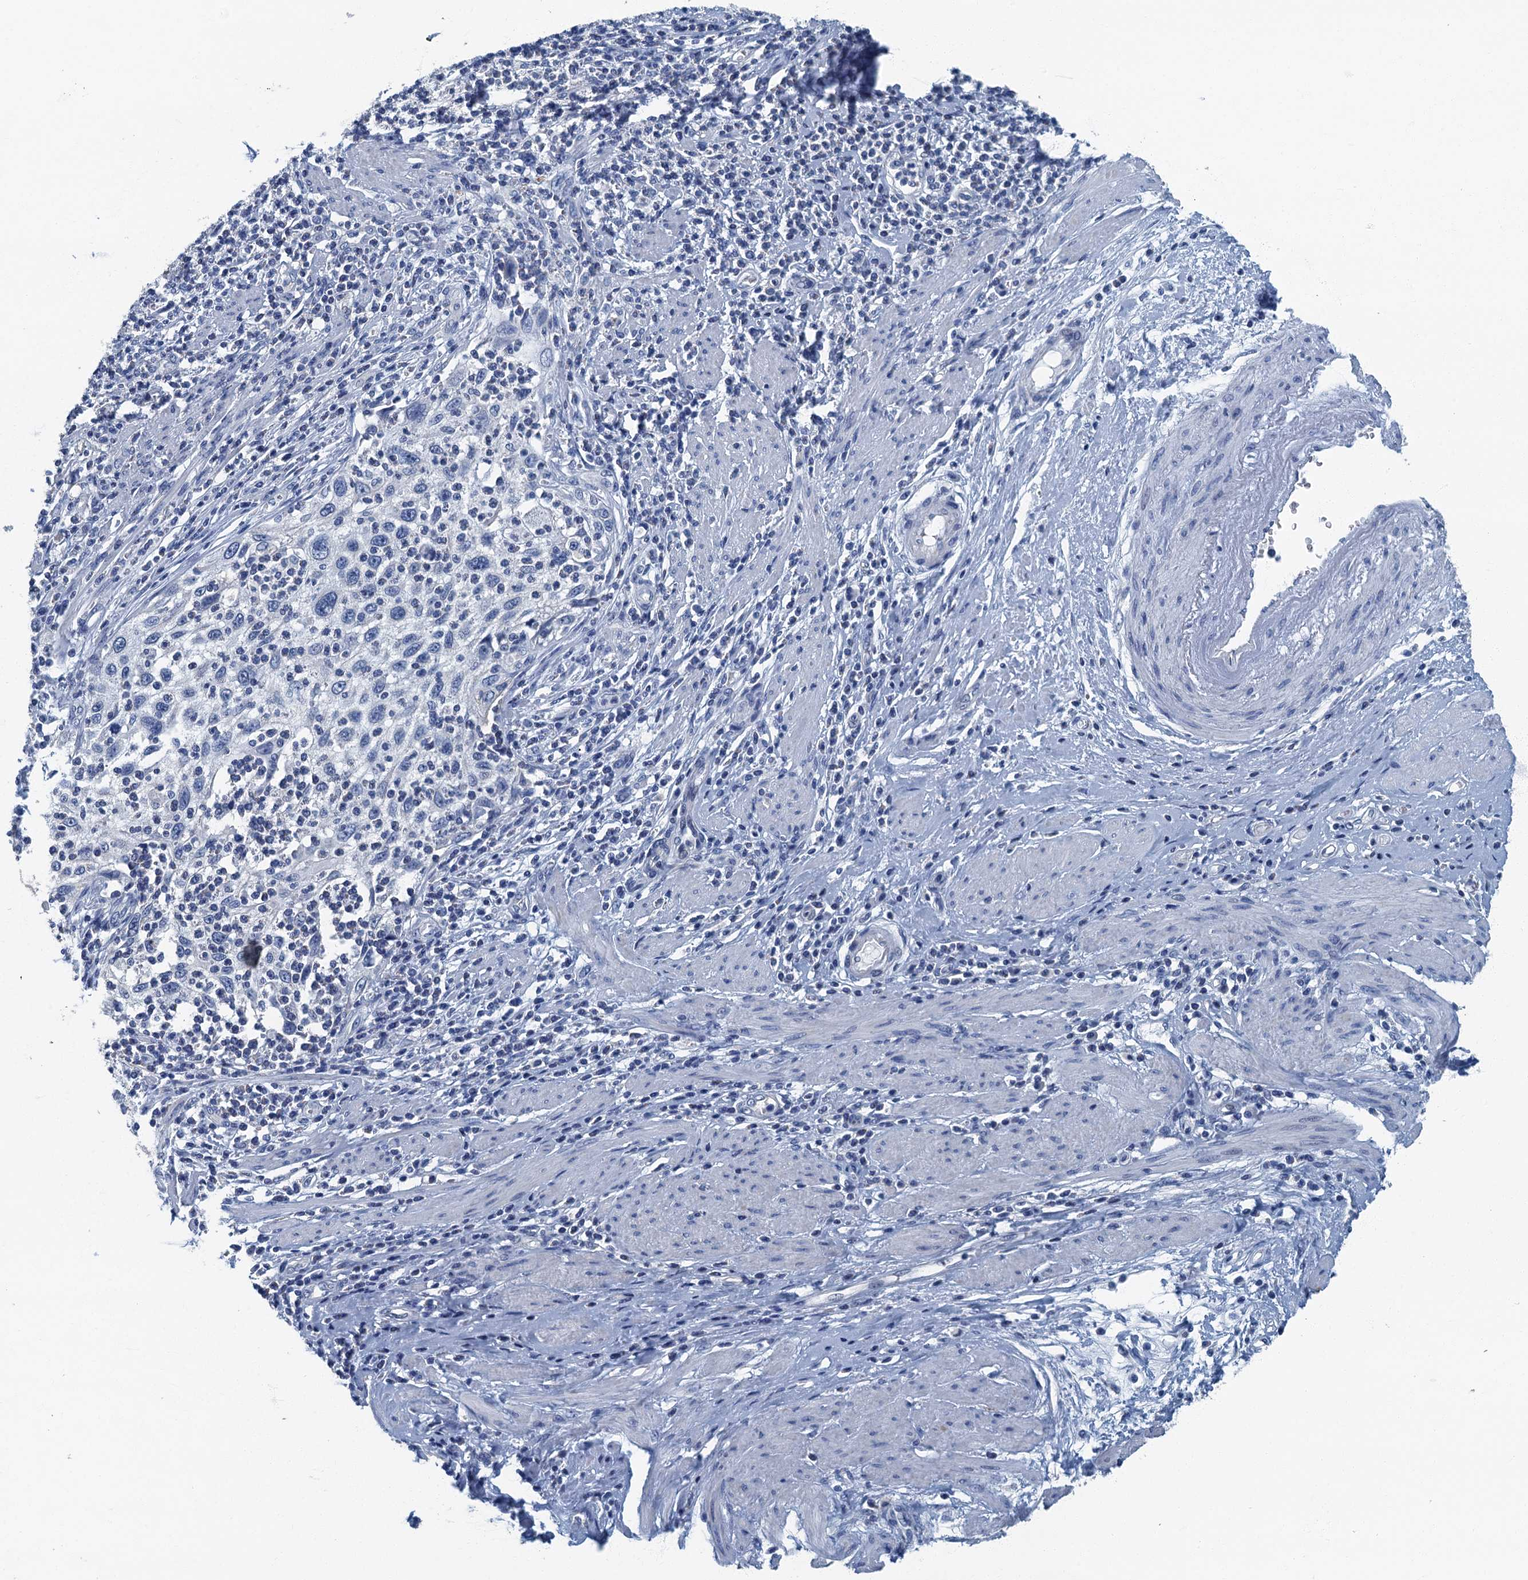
{"staining": {"intensity": "negative", "quantity": "none", "location": "none"}, "tissue": "cervical cancer", "cell_type": "Tumor cells", "image_type": "cancer", "snomed": [{"axis": "morphology", "description": "Squamous cell carcinoma, NOS"}, {"axis": "topography", "description": "Cervix"}], "caption": "This is a histopathology image of immunohistochemistry staining of cervical cancer (squamous cell carcinoma), which shows no staining in tumor cells.", "gene": "GADL1", "patient": {"sex": "female", "age": 70}}